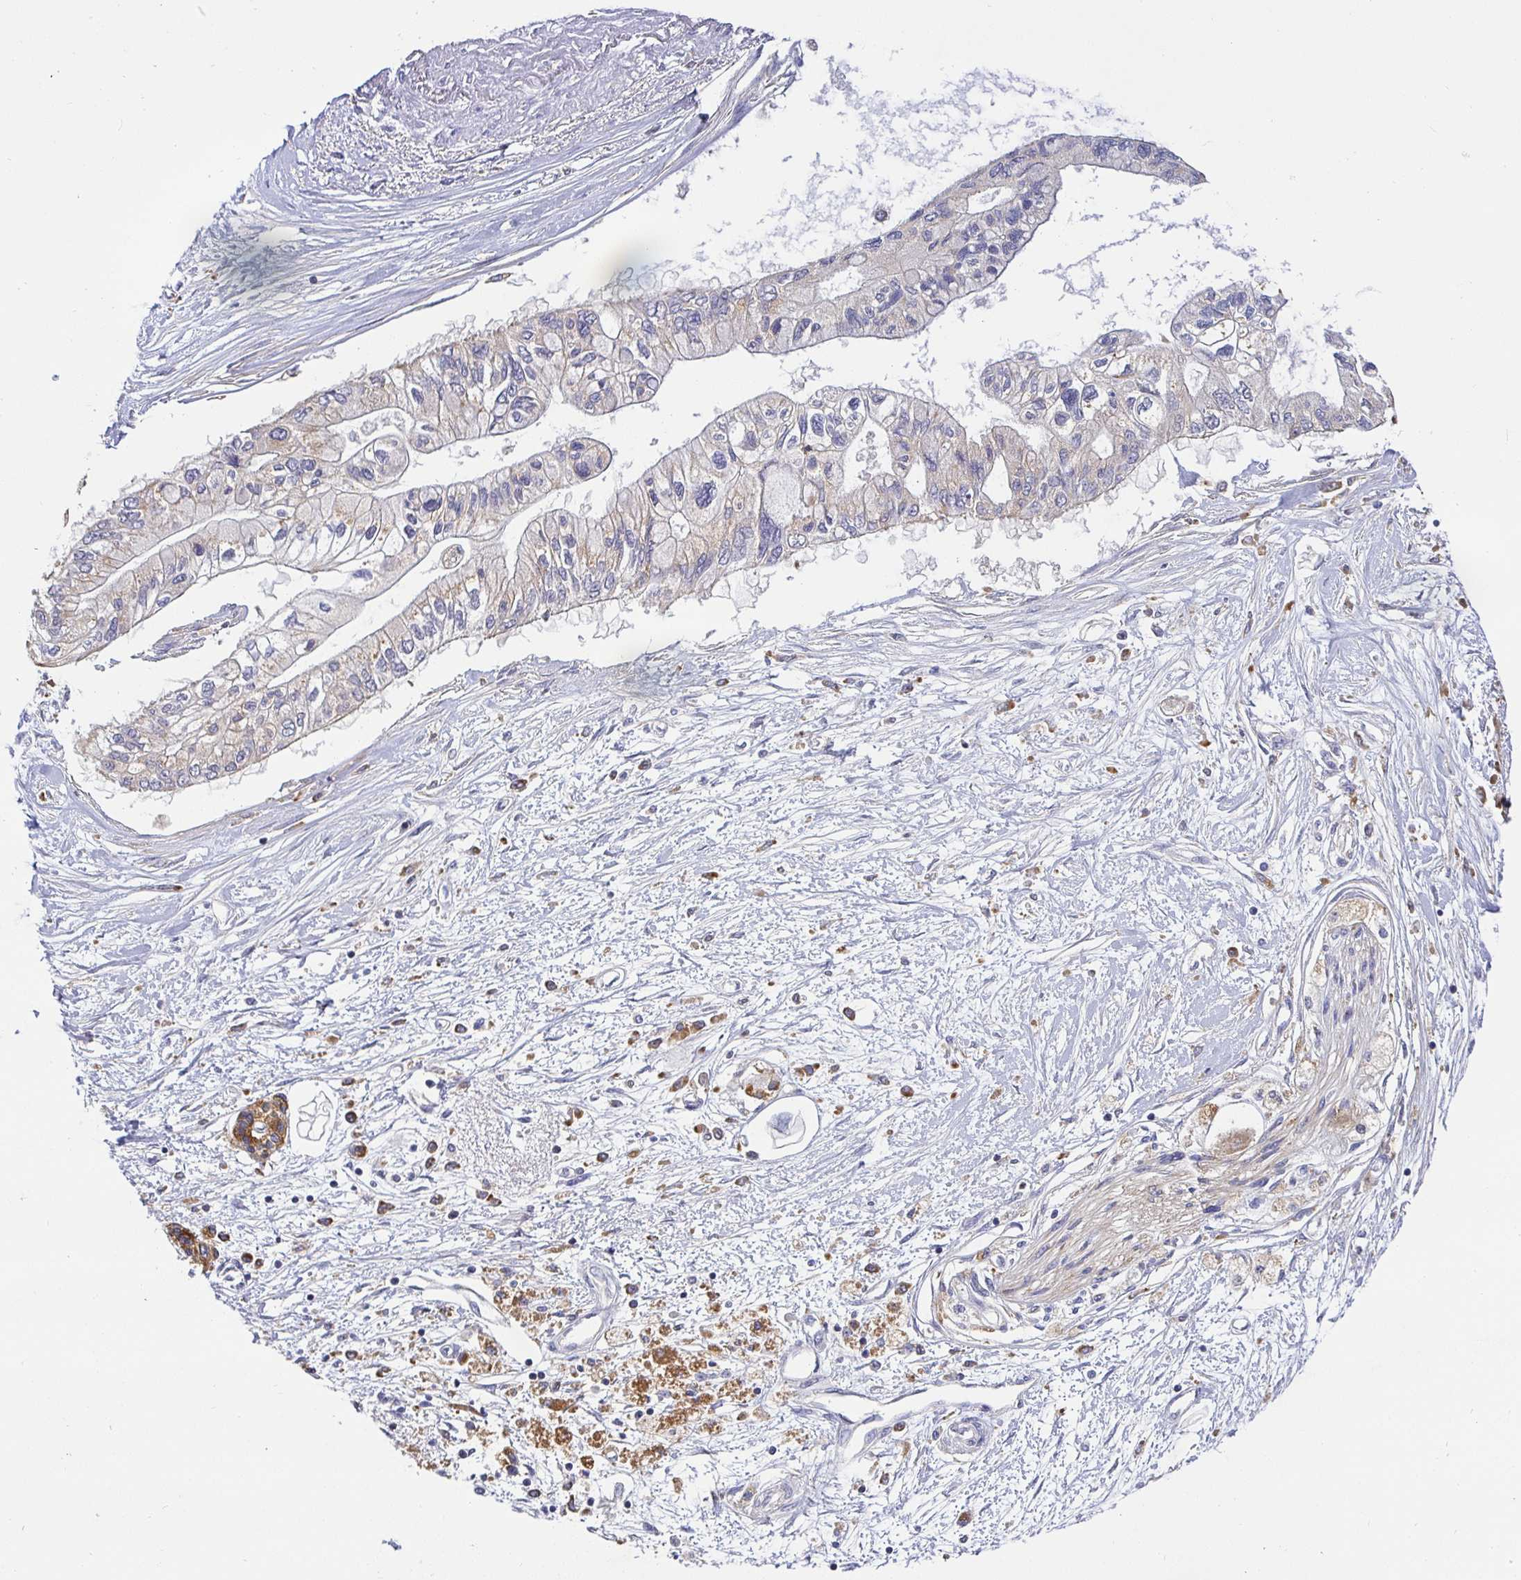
{"staining": {"intensity": "weak", "quantity": "<25%", "location": "cytoplasmic/membranous"}, "tissue": "pancreatic cancer", "cell_type": "Tumor cells", "image_type": "cancer", "snomed": [{"axis": "morphology", "description": "Adenocarcinoma, NOS"}, {"axis": "topography", "description": "Pancreas"}], "caption": "High power microscopy micrograph of an IHC micrograph of pancreatic cancer (adenocarcinoma), revealing no significant expression in tumor cells.", "gene": "ATP6V1F", "patient": {"sex": "female", "age": 77}}